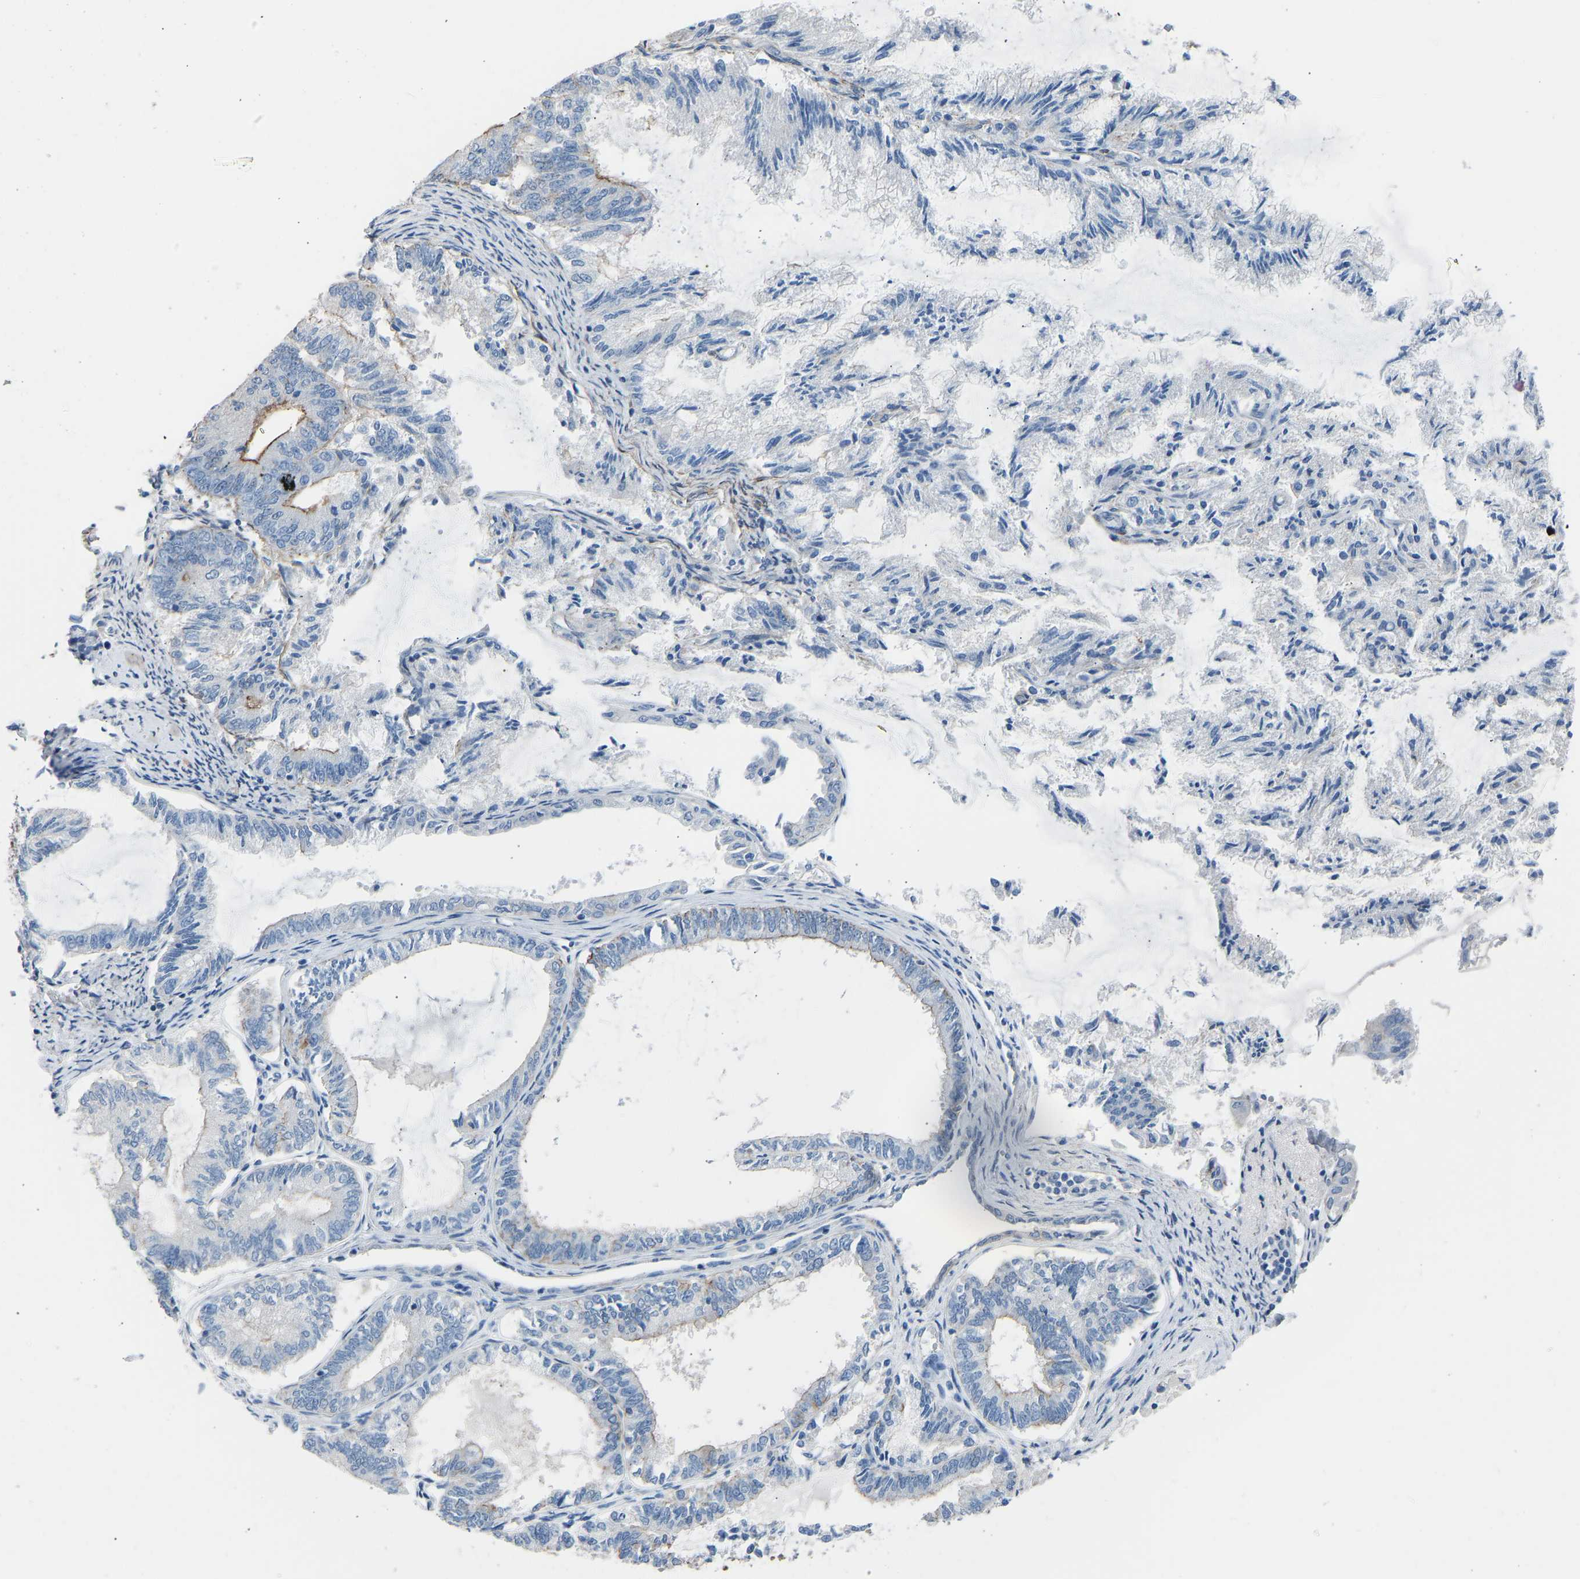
{"staining": {"intensity": "moderate", "quantity": "<25%", "location": "cytoplasmic/membranous"}, "tissue": "endometrial cancer", "cell_type": "Tumor cells", "image_type": "cancer", "snomed": [{"axis": "morphology", "description": "Adenocarcinoma, NOS"}, {"axis": "topography", "description": "Endometrium"}], "caption": "A brown stain shows moderate cytoplasmic/membranous staining of a protein in human endometrial cancer (adenocarcinoma) tumor cells. The protein of interest is stained brown, and the nuclei are stained in blue (DAB IHC with brightfield microscopy, high magnification).", "gene": "MYH10", "patient": {"sex": "female", "age": 86}}